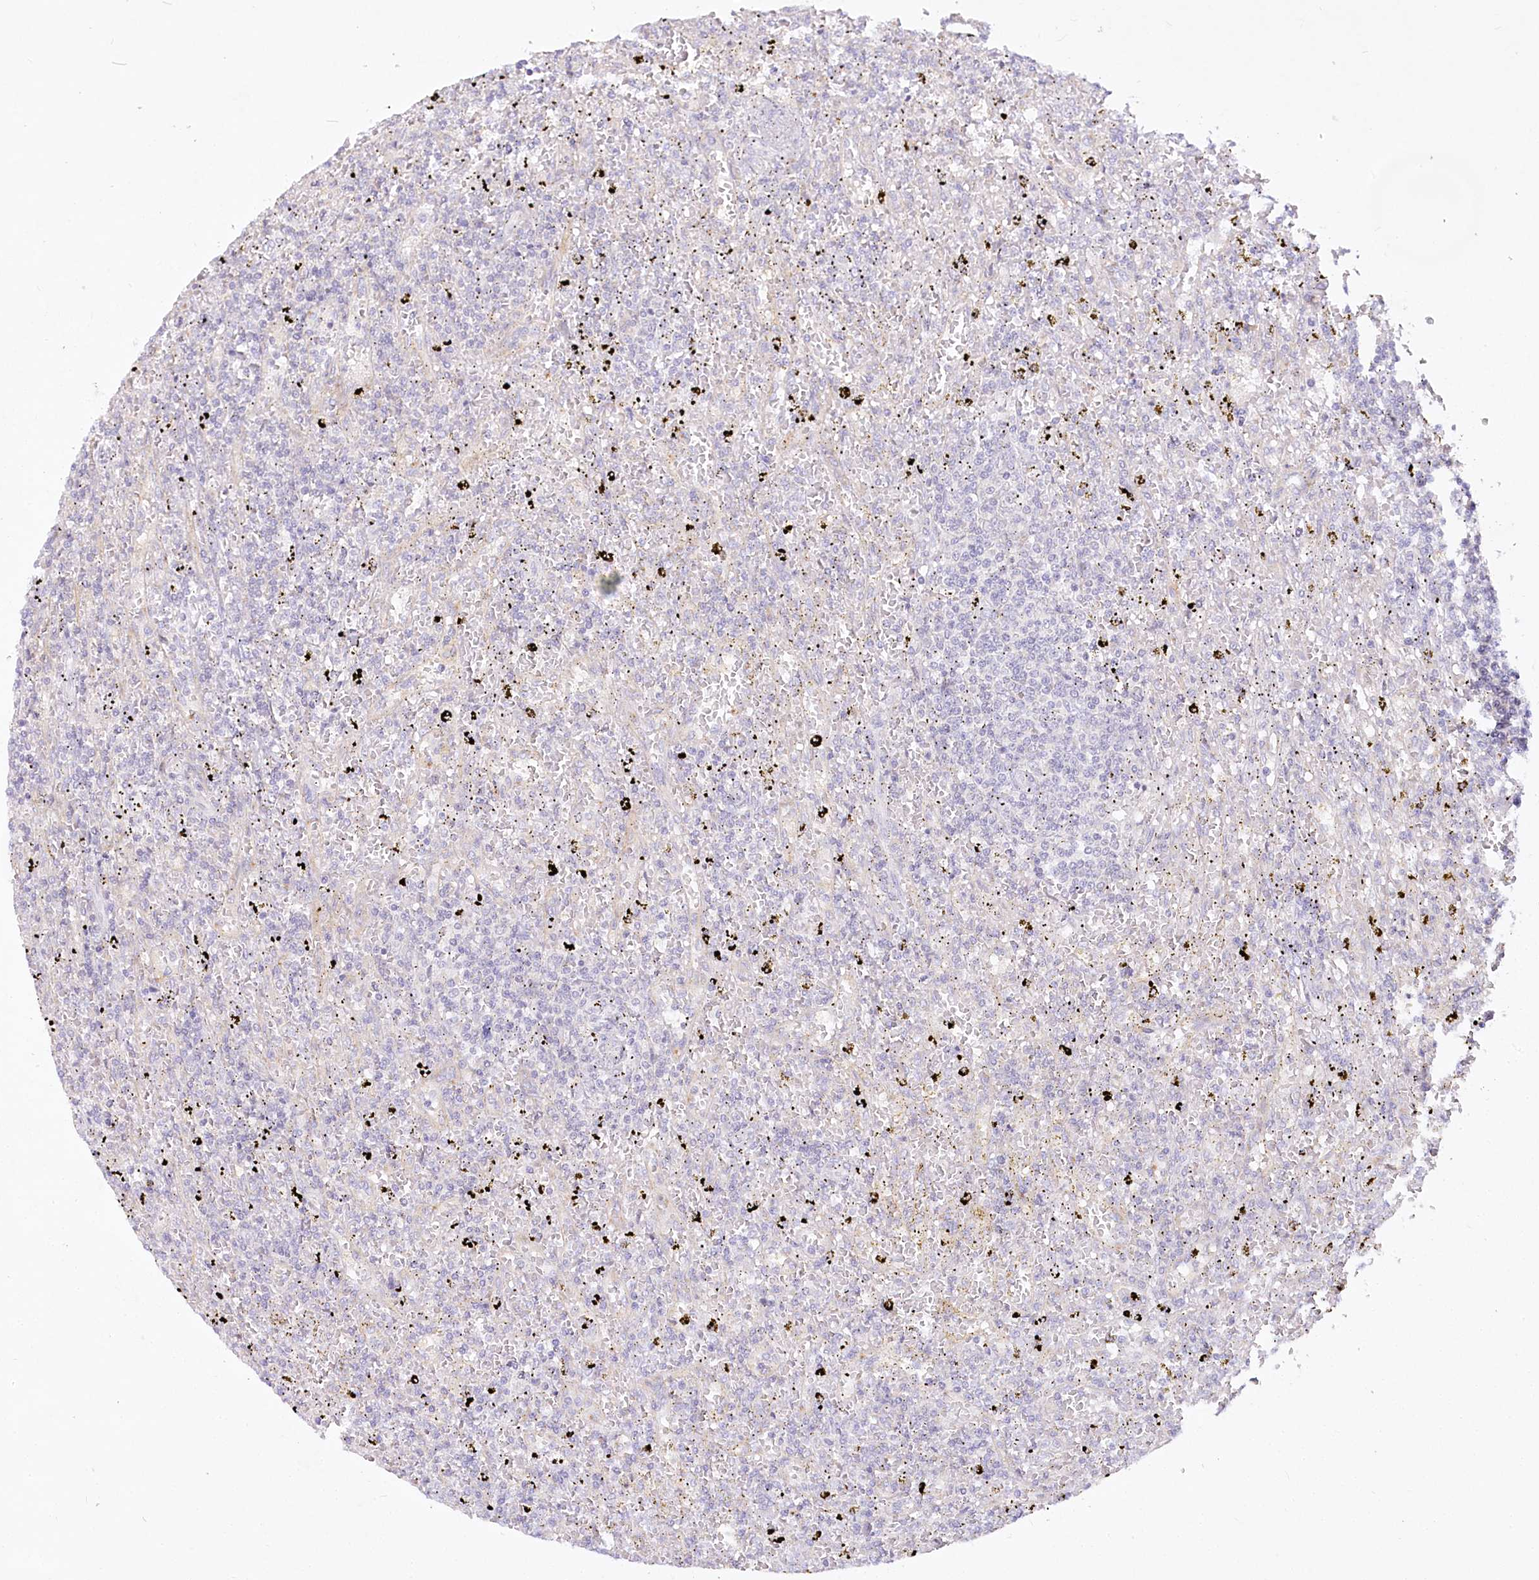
{"staining": {"intensity": "negative", "quantity": "none", "location": "none"}, "tissue": "lymphoma", "cell_type": "Tumor cells", "image_type": "cancer", "snomed": [{"axis": "morphology", "description": "Malignant lymphoma, non-Hodgkin's type, Low grade"}, {"axis": "topography", "description": "Spleen"}], "caption": "This is an immunohistochemistry (IHC) image of human low-grade malignant lymphoma, non-Hodgkin's type. There is no positivity in tumor cells.", "gene": "EFHC2", "patient": {"sex": "male", "age": 76}}